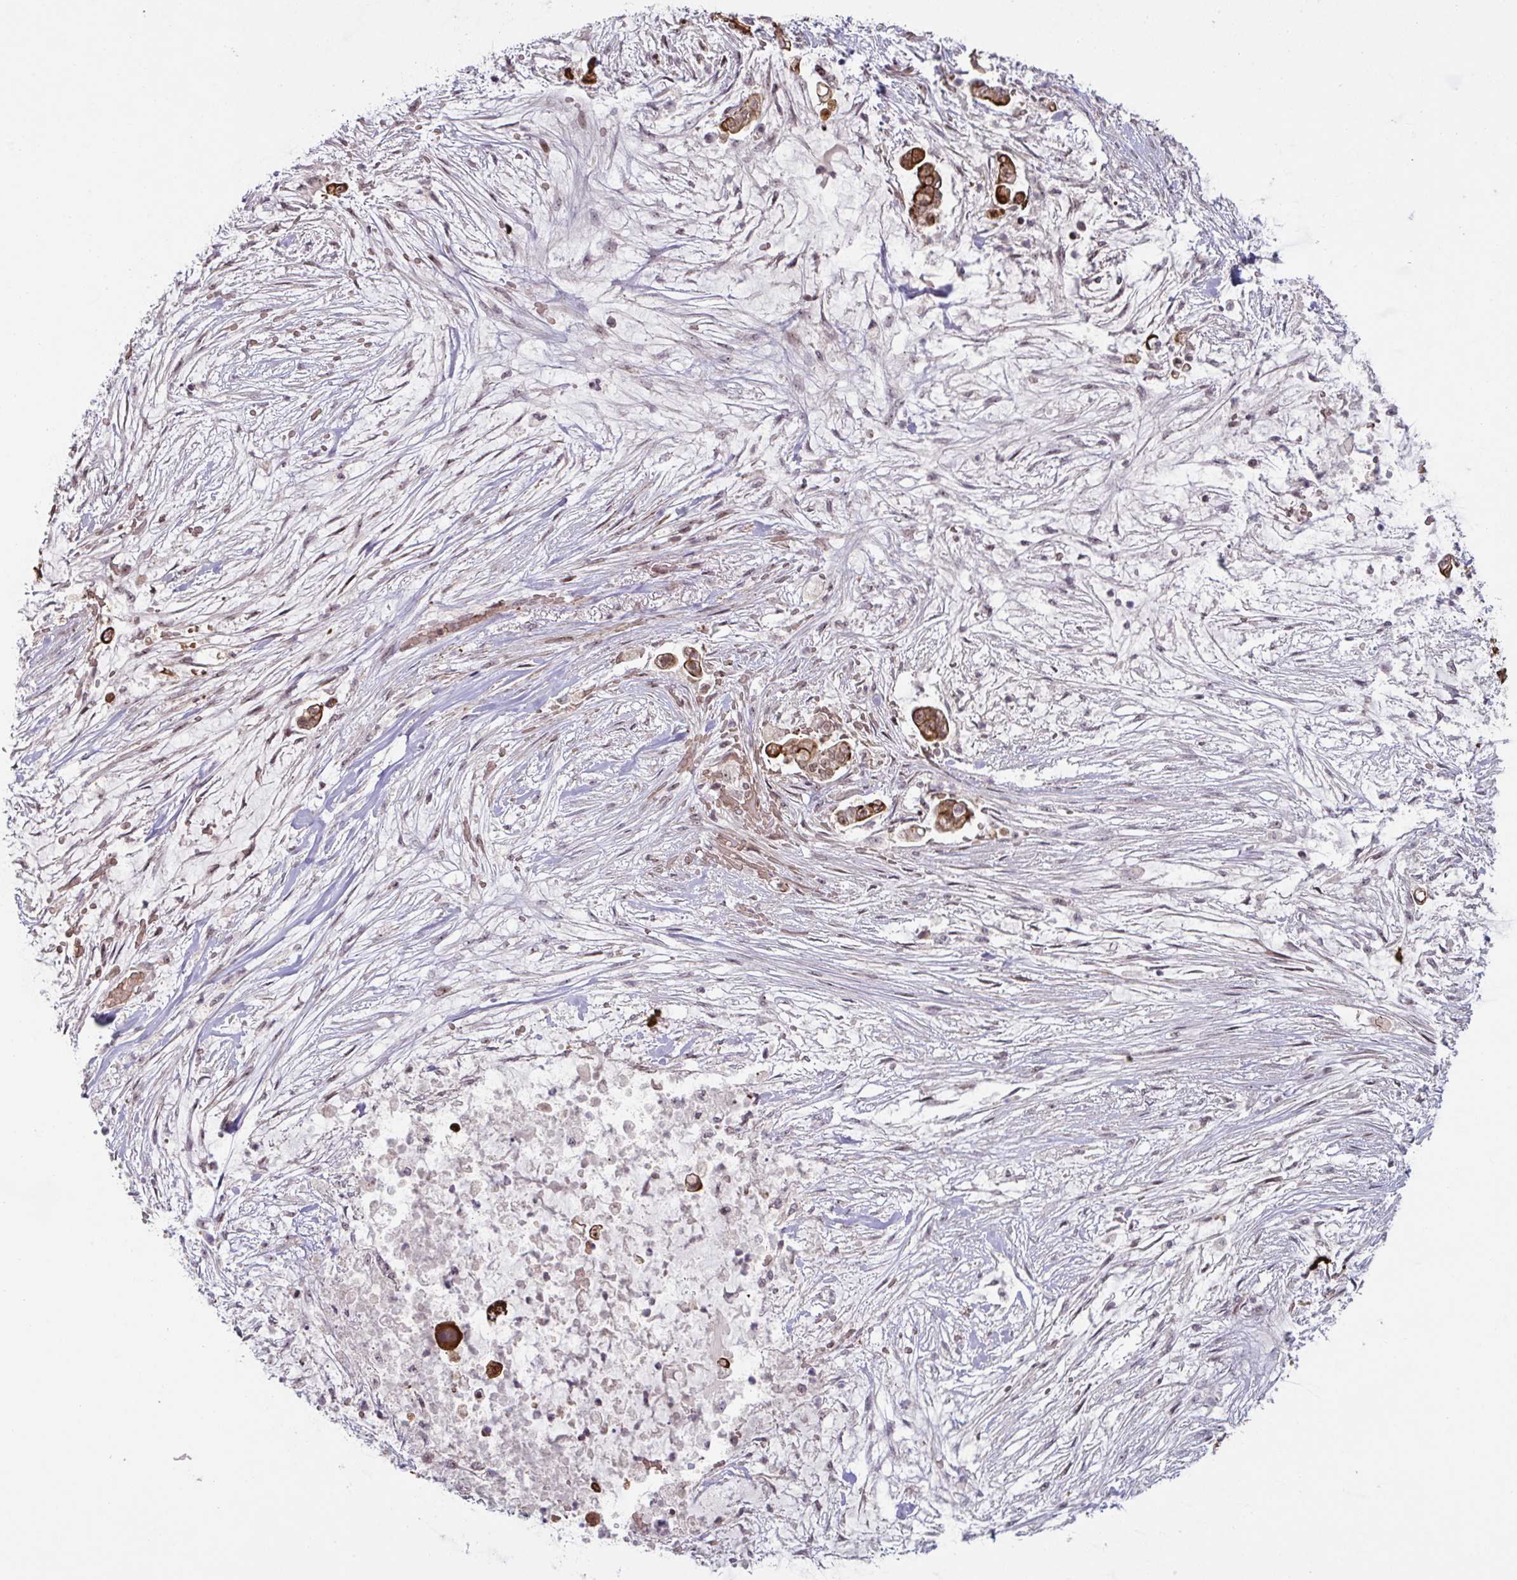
{"staining": {"intensity": "strong", "quantity": "25%-75%", "location": "cytoplasmic/membranous"}, "tissue": "pancreatic cancer", "cell_type": "Tumor cells", "image_type": "cancer", "snomed": [{"axis": "morphology", "description": "Adenocarcinoma, NOS"}, {"axis": "topography", "description": "Pancreas"}], "caption": "A brown stain shows strong cytoplasmic/membranous expression of a protein in human pancreatic cancer (adenocarcinoma) tumor cells. (Brightfield microscopy of DAB IHC at high magnification).", "gene": "NLRP13", "patient": {"sex": "female", "age": 69}}